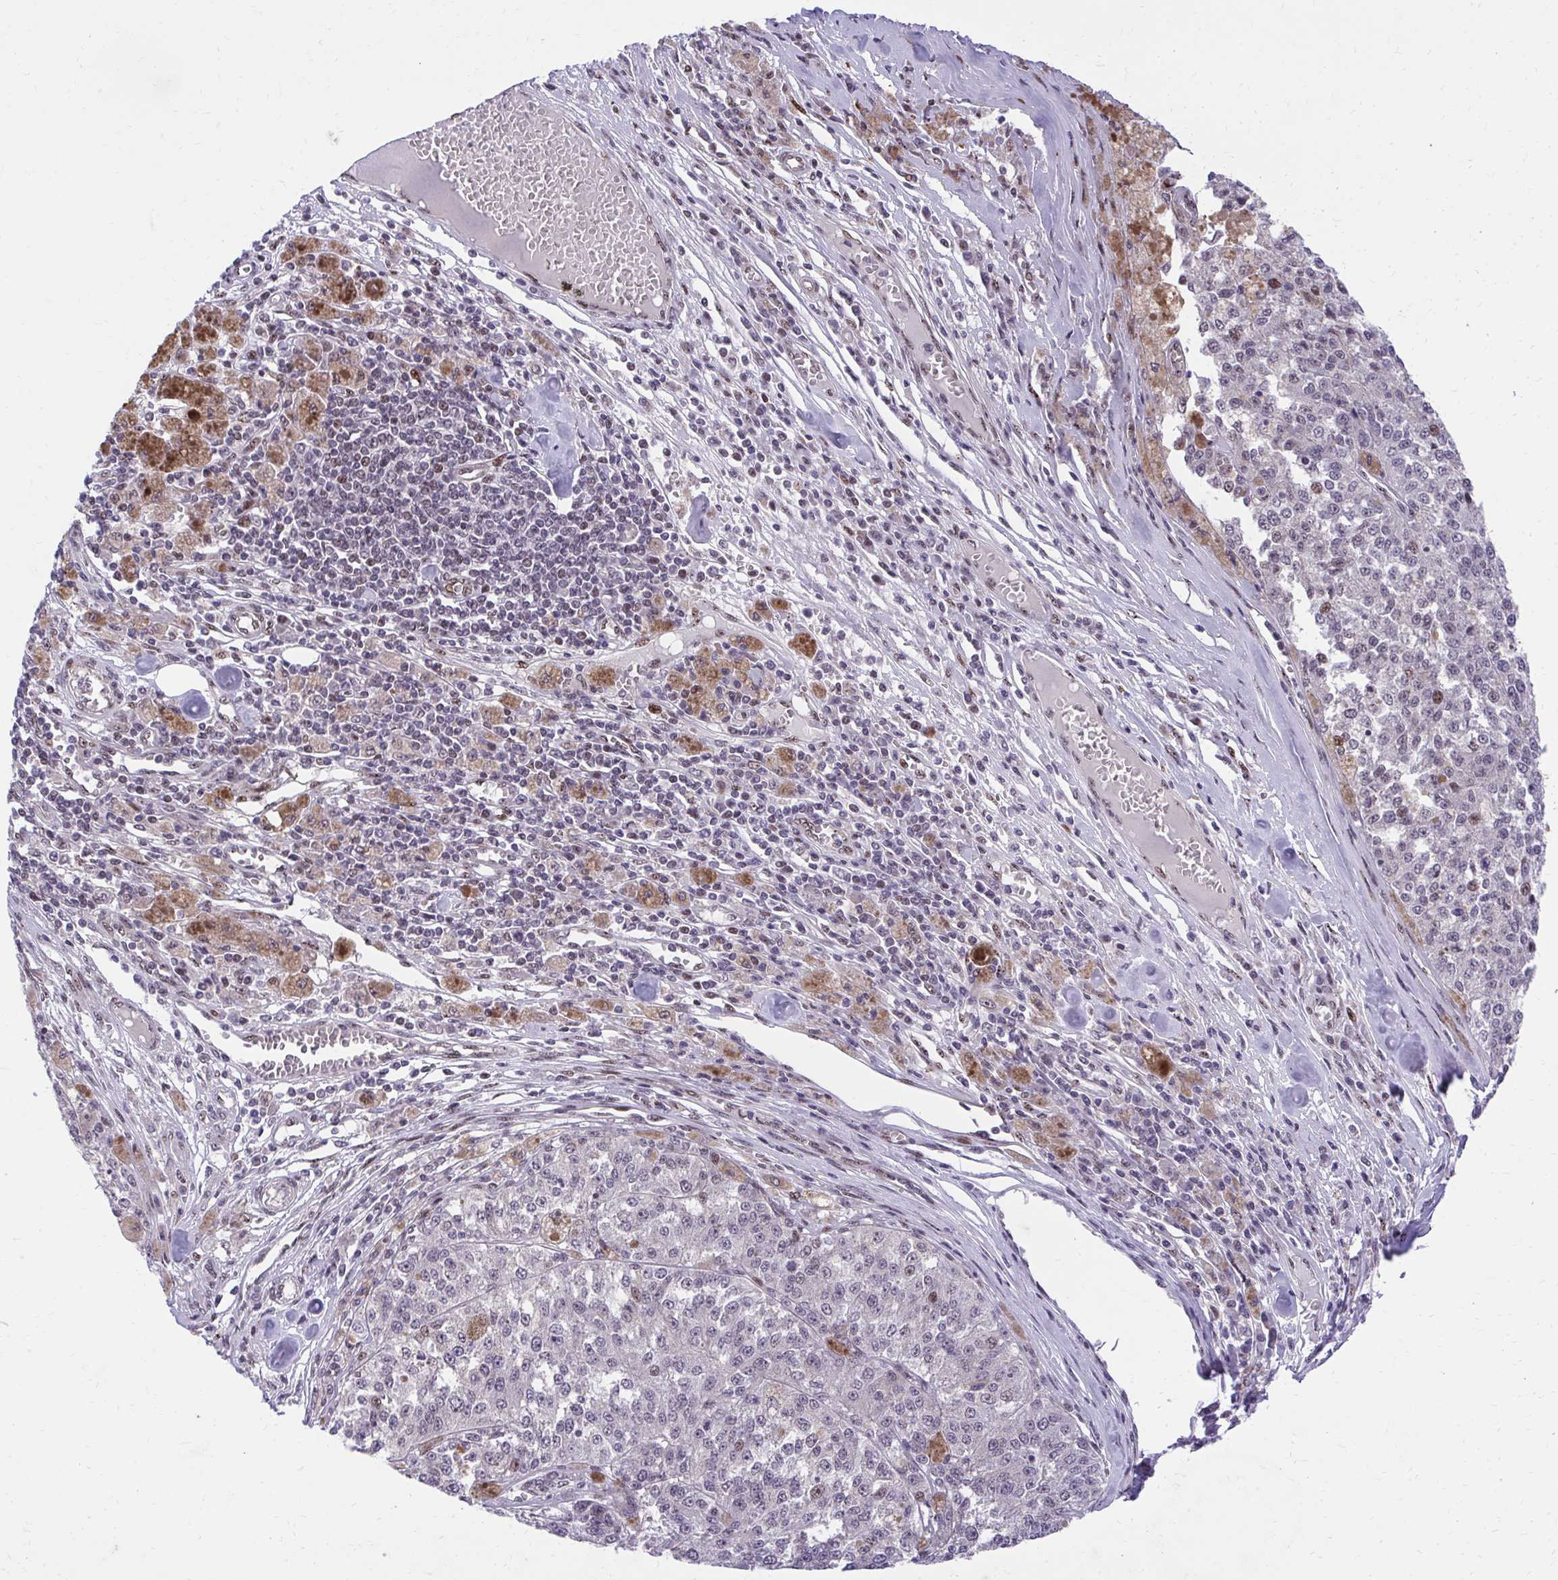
{"staining": {"intensity": "moderate", "quantity": "<25%", "location": "nuclear"}, "tissue": "melanoma", "cell_type": "Tumor cells", "image_type": "cancer", "snomed": [{"axis": "morphology", "description": "Malignant melanoma, Metastatic site"}, {"axis": "topography", "description": "Lymph node"}], "caption": "A micrograph showing moderate nuclear staining in approximately <25% of tumor cells in melanoma, as visualized by brown immunohistochemical staining.", "gene": "HOXA4", "patient": {"sex": "female", "age": 64}}